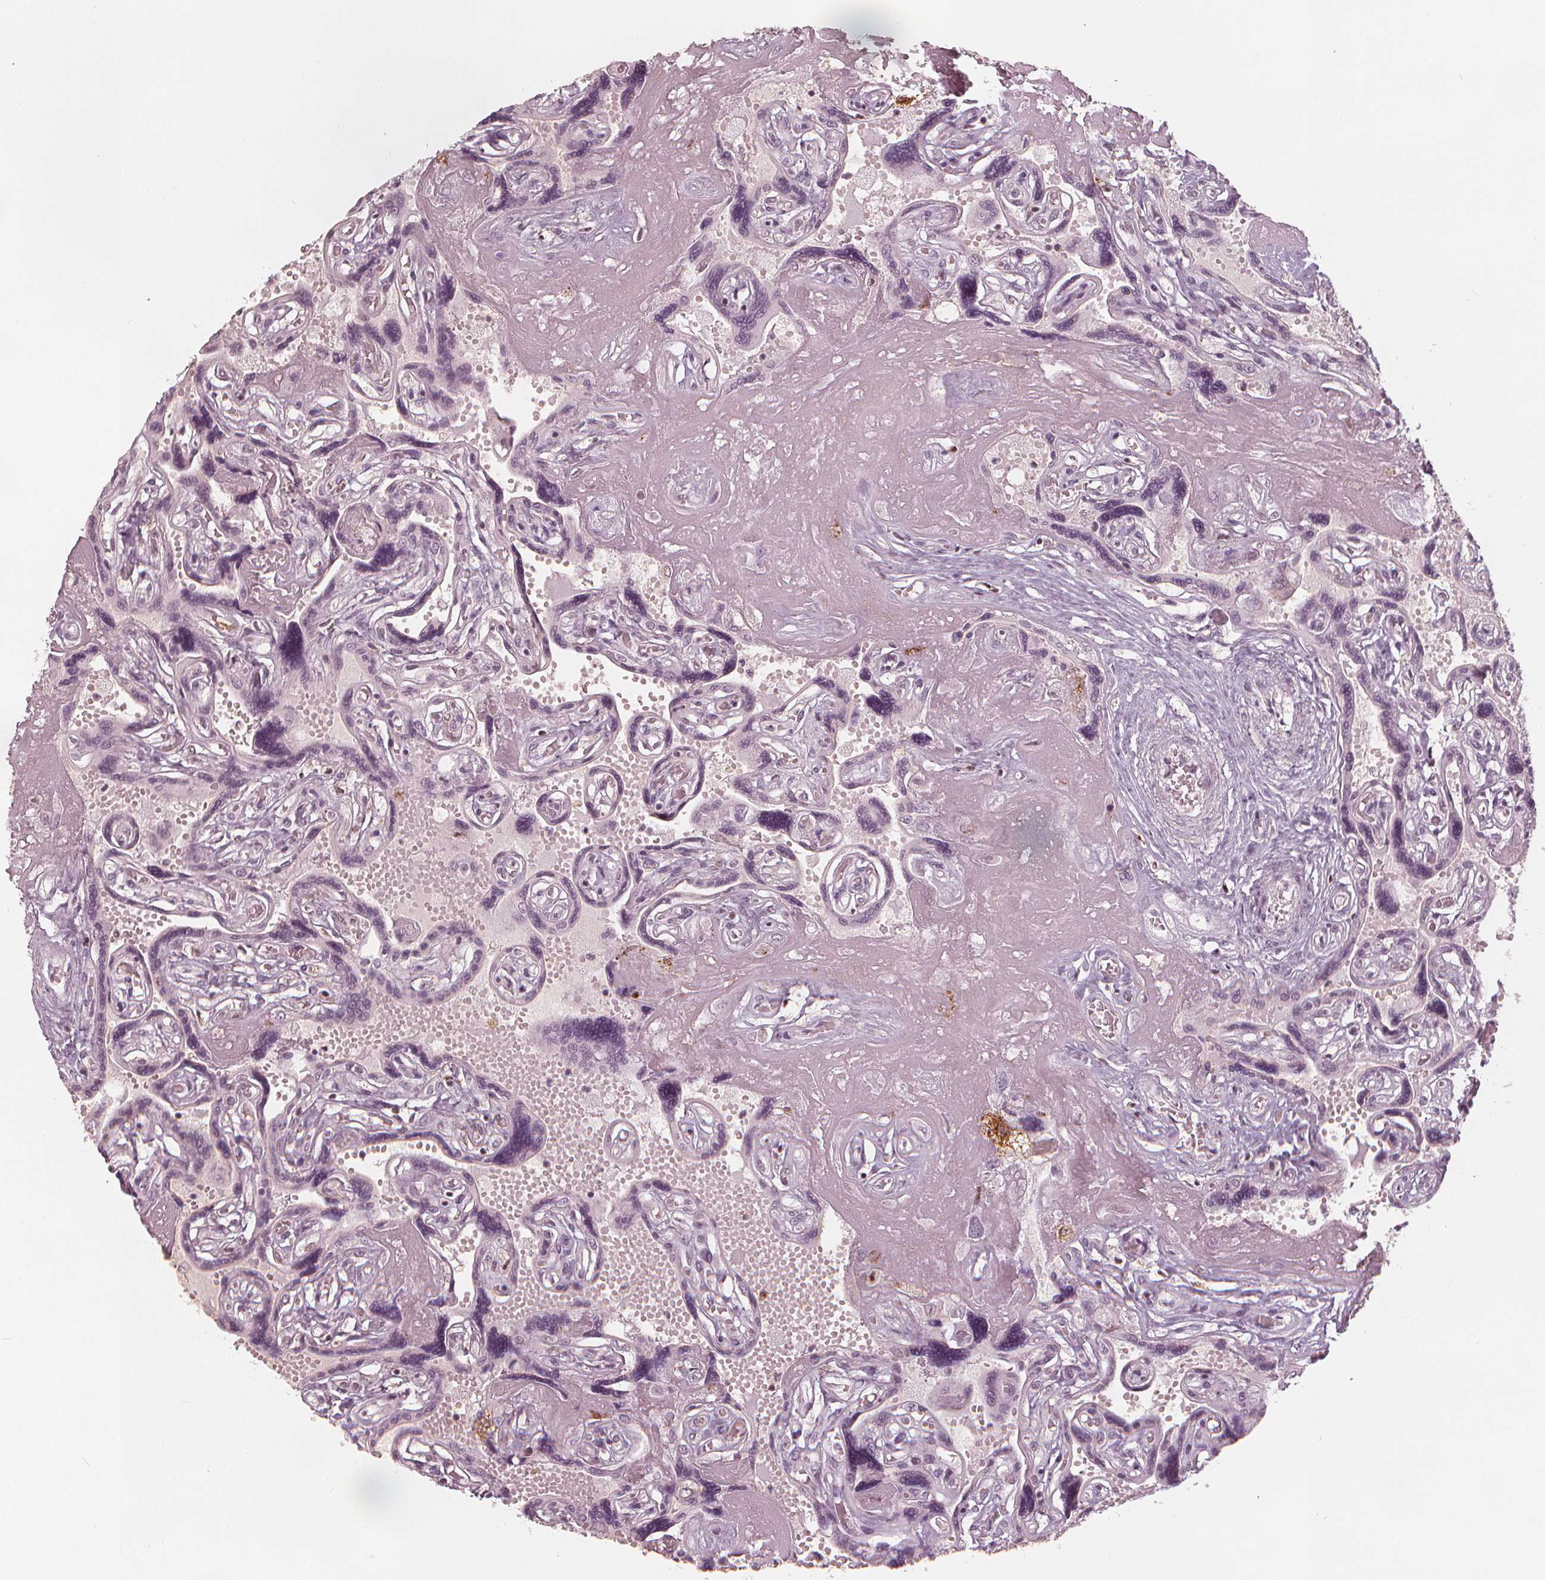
{"staining": {"intensity": "moderate", "quantity": ">75%", "location": "nuclear"}, "tissue": "placenta", "cell_type": "Decidual cells", "image_type": "normal", "snomed": [{"axis": "morphology", "description": "Normal tissue, NOS"}, {"axis": "topography", "description": "Placenta"}], "caption": "Immunohistochemistry (IHC) photomicrograph of normal placenta: human placenta stained using IHC reveals medium levels of moderate protein expression localized specifically in the nuclear of decidual cells, appearing as a nuclear brown color.", "gene": "SQSTM1", "patient": {"sex": "female", "age": 32}}